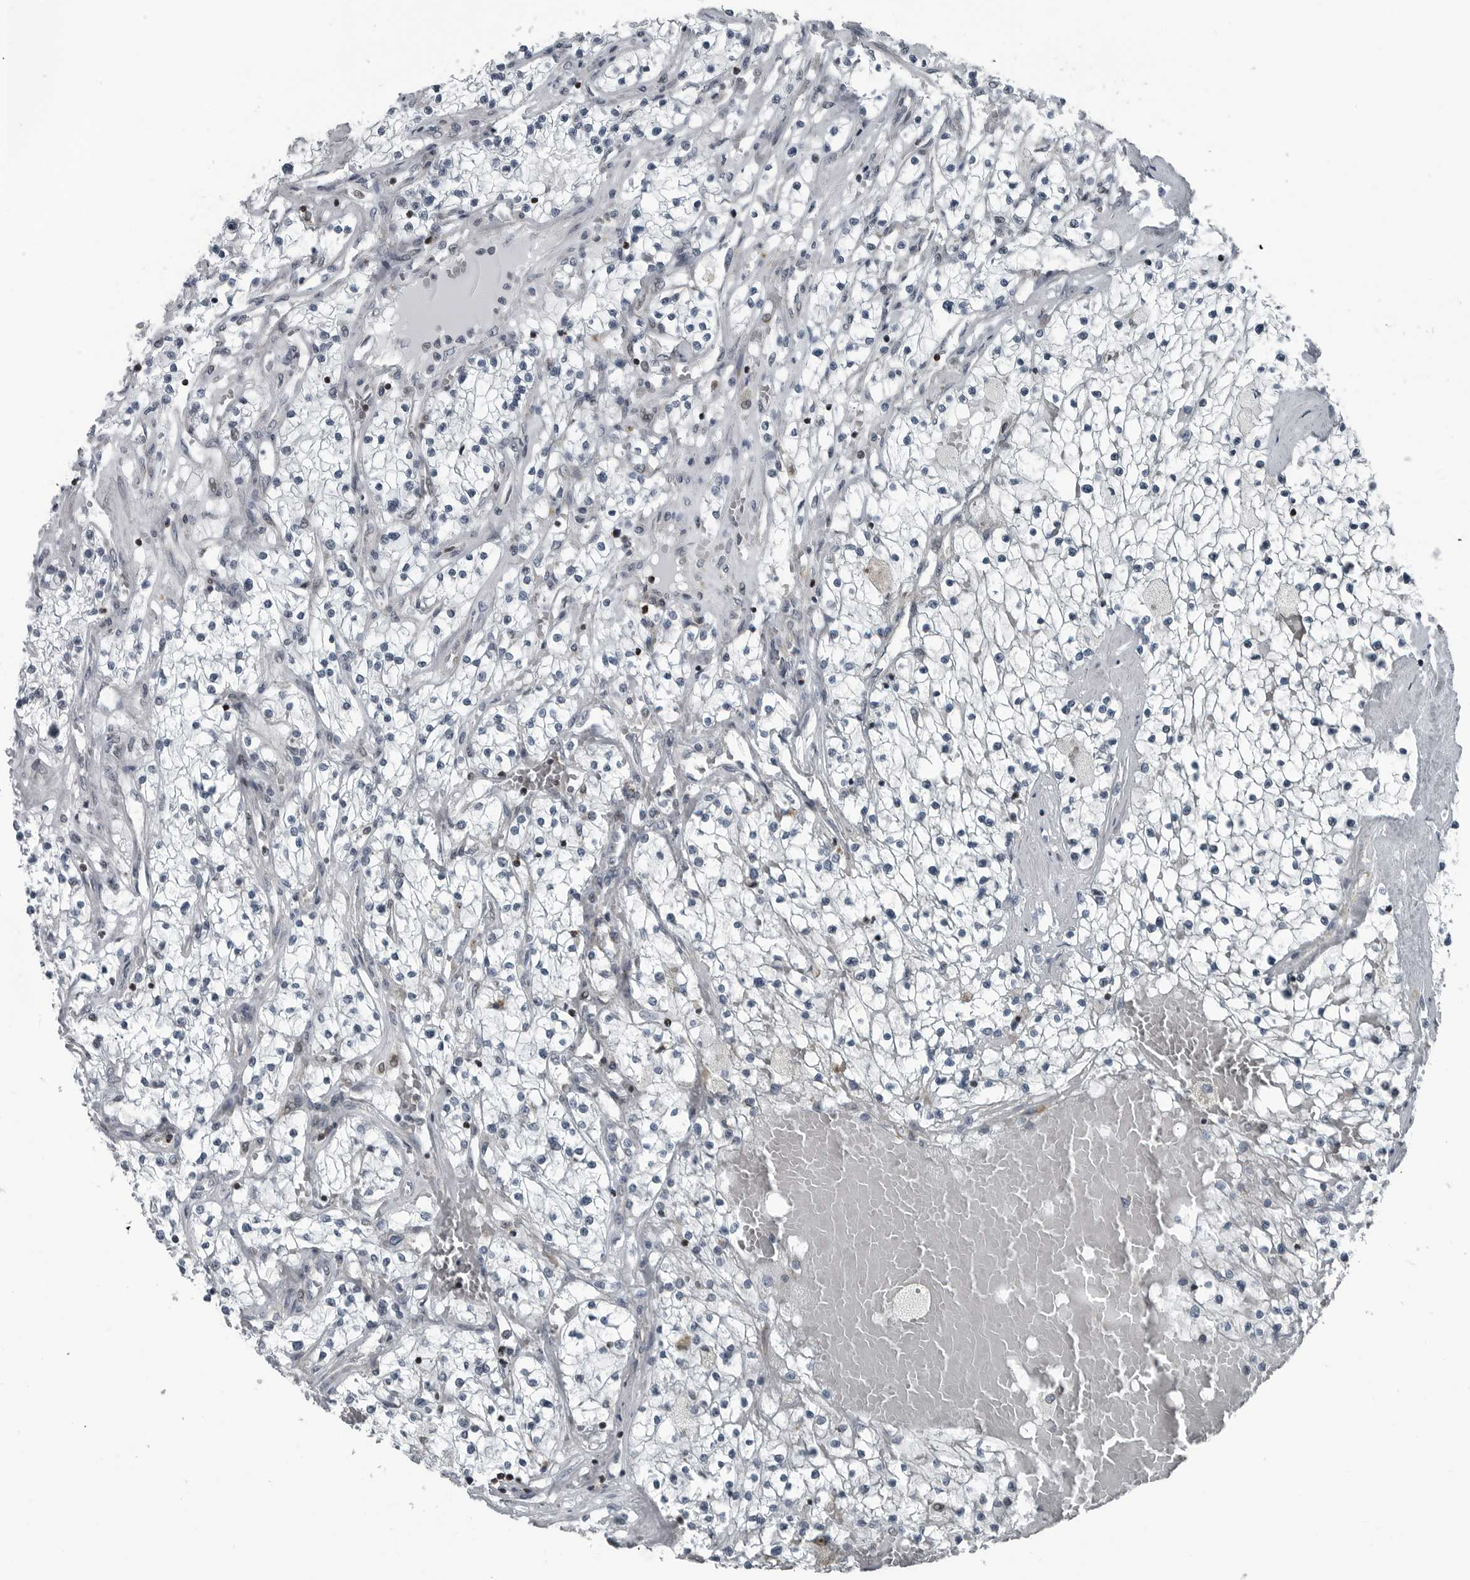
{"staining": {"intensity": "negative", "quantity": "none", "location": "none"}, "tissue": "renal cancer", "cell_type": "Tumor cells", "image_type": "cancer", "snomed": [{"axis": "morphology", "description": "Normal tissue, NOS"}, {"axis": "morphology", "description": "Adenocarcinoma, NOS"}, {"axis": "topography", "description": "Kidney"}], "caption": "The IHC micrograph has no significant staining in tumor cells of adenocarcinoma (renal) tissue.", "gene": "GAK", "patient": {"sex": "male", "age": 68}}